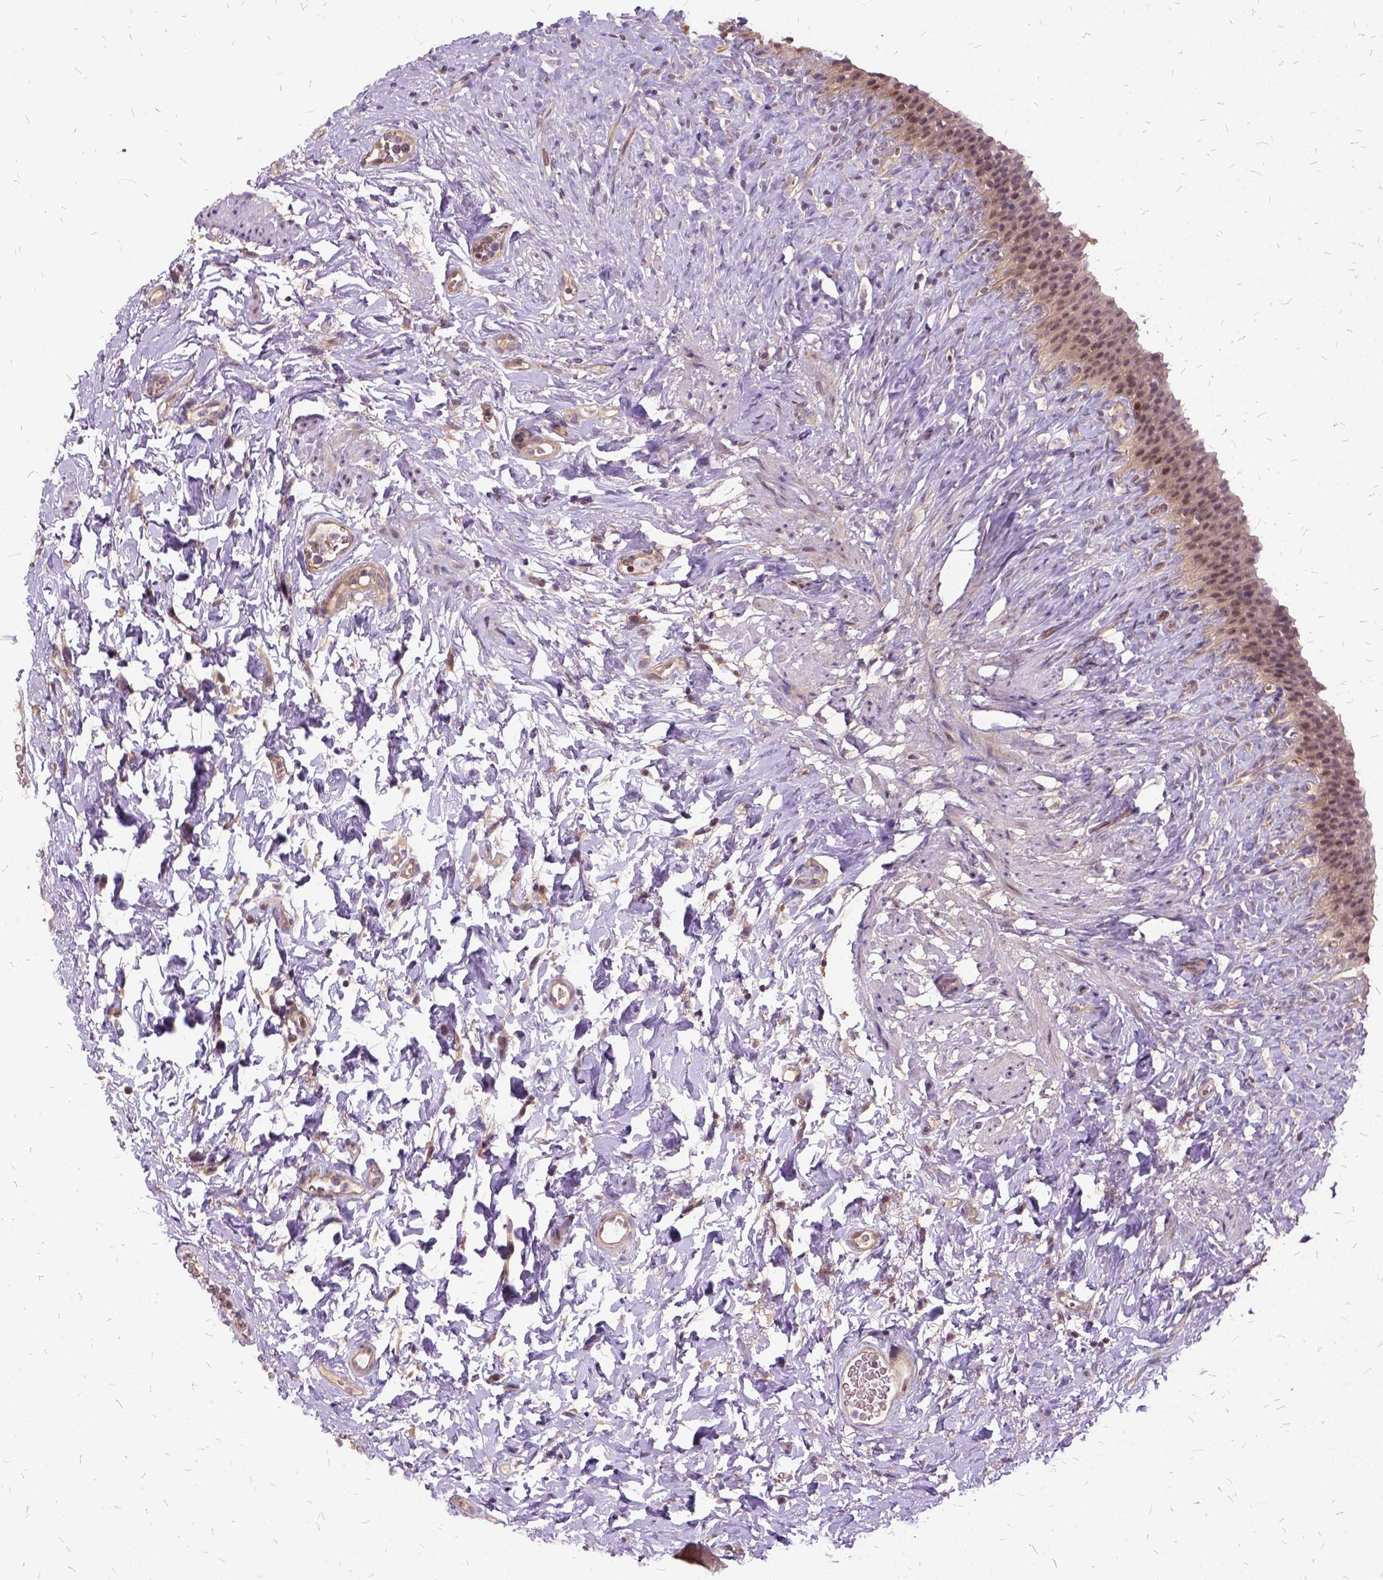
{"staining": {"intensity": "moderate", "quantity": "25%-75%", "location": "cytoplasmic/membranous,nuclear"}, "tissue": "urinary bladder", "cell_type": "Urothelial cells", "image_type": "normal", "snomed": [{"axis": "morphology", "description": "Normal tissue, NOS"}, {"axis": "topography", "description": "Urinary bladder"}], "caption": "High-magnification brightfield microscopy of benign urinary bladder stained with DAB (brown) and counterstained with hematoxylin (blue). urothelial cells exhibit moderate cytoplasmic/membranous,nuclear positivity is seen in about25%-75% of cells. (brown staining indicates protein expression, while blue staining denotes nuclei).", "gene": "ILRUN", "patient": {"sex": "male", "age": 76}}